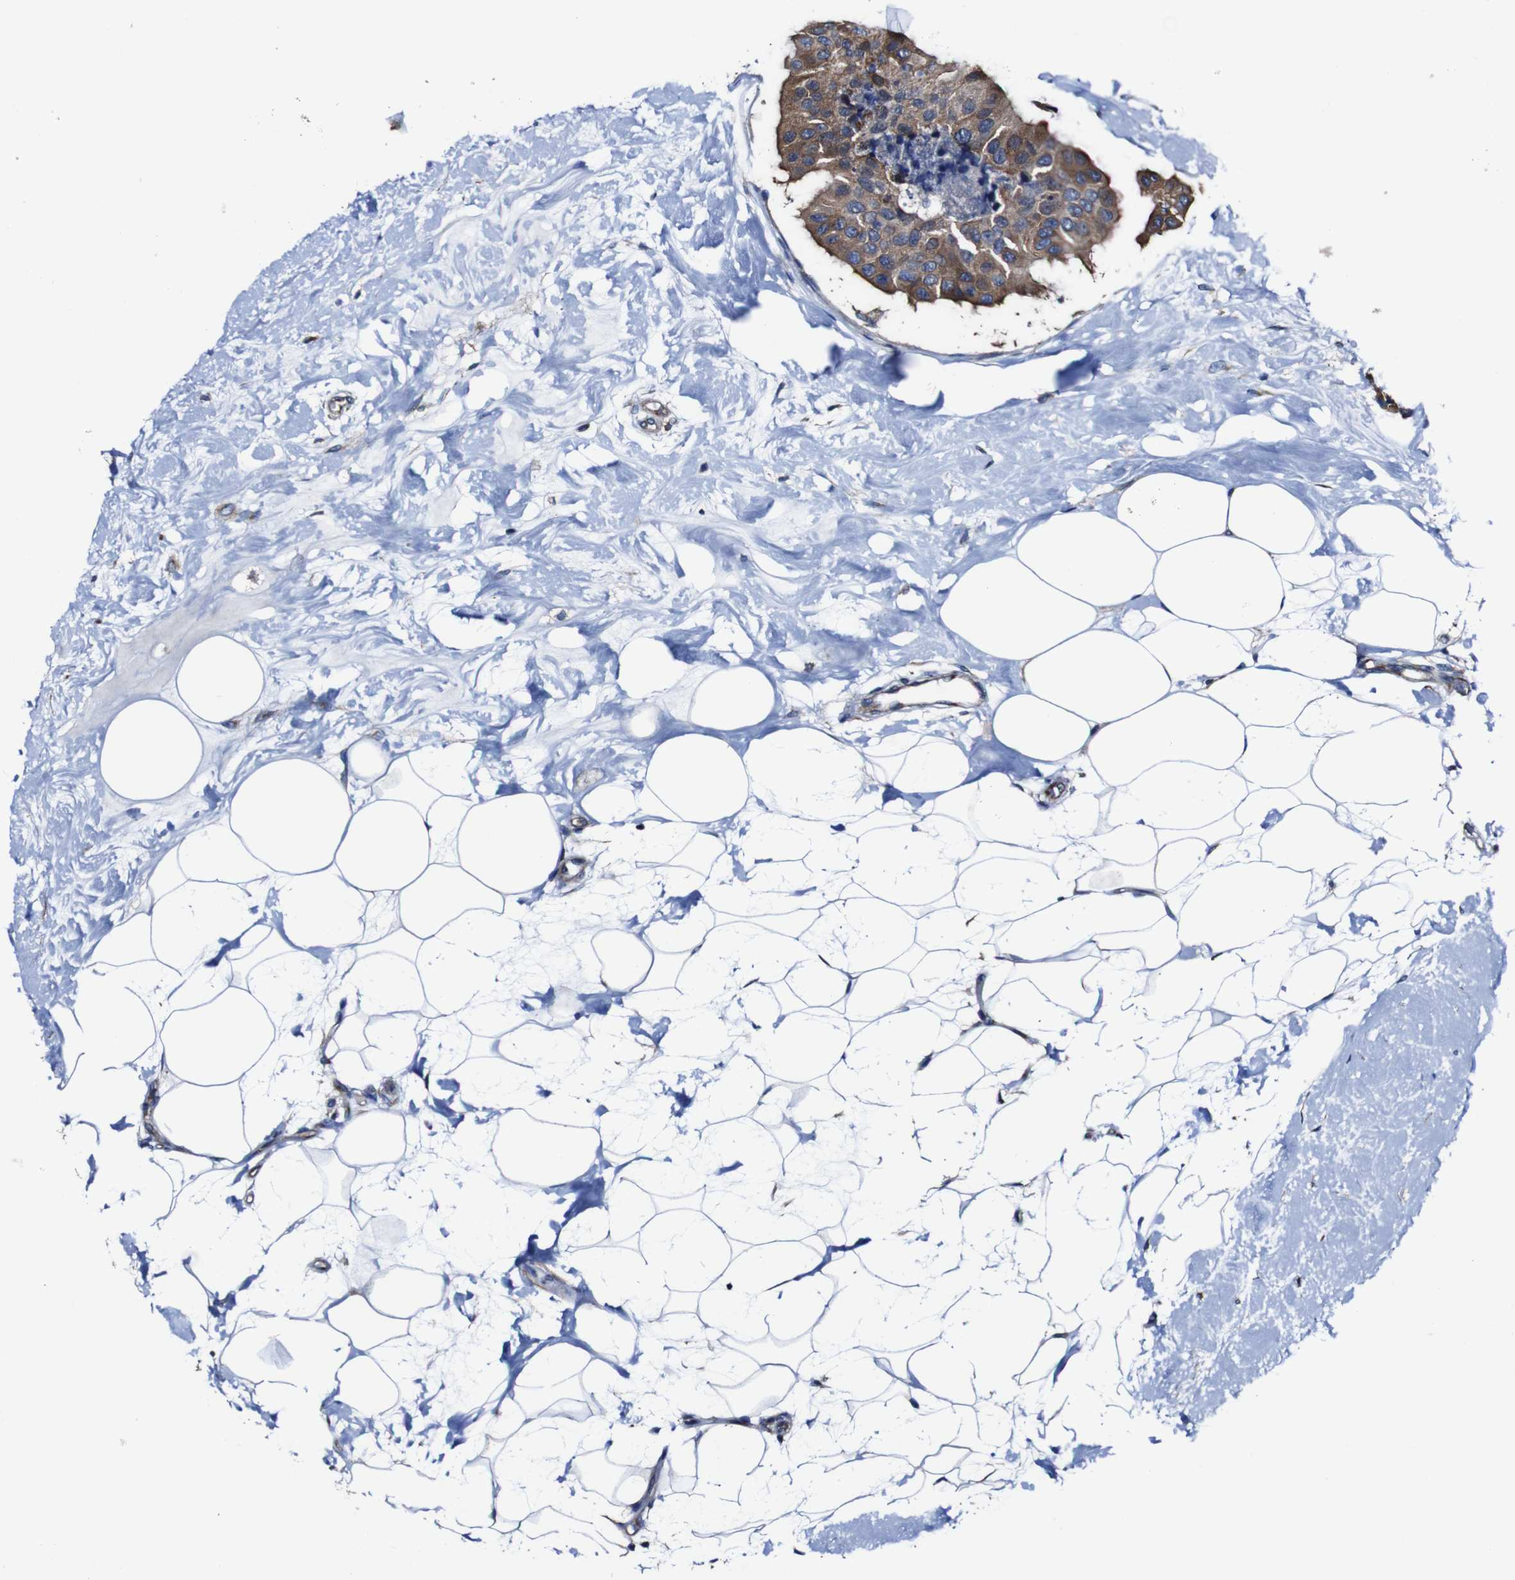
{"staining": {"intensity": "moderate", "quantity": ">75%", "location": "cytoplasmic/membranous"}, "tissue": "breast cancer", "cell_type": "Tumor cells", "image_type": "cancer", "snomed": [{"axis": "morphology", "description": "Normal tissue, NOS"}, {"axis": "morphology", "description": "Duct carcinoma"}, {"axis": "topography", "description": "Breast"}], "caption": "Immunohistochemical staining of human breast infiltrating ductal carcinoma shows medium levels of moderate cytoplasmic/membranous protein staining in about >75% of tumor cells.", "gene": "CSF1R", "patient": {"sex": "female", "age": 39}}